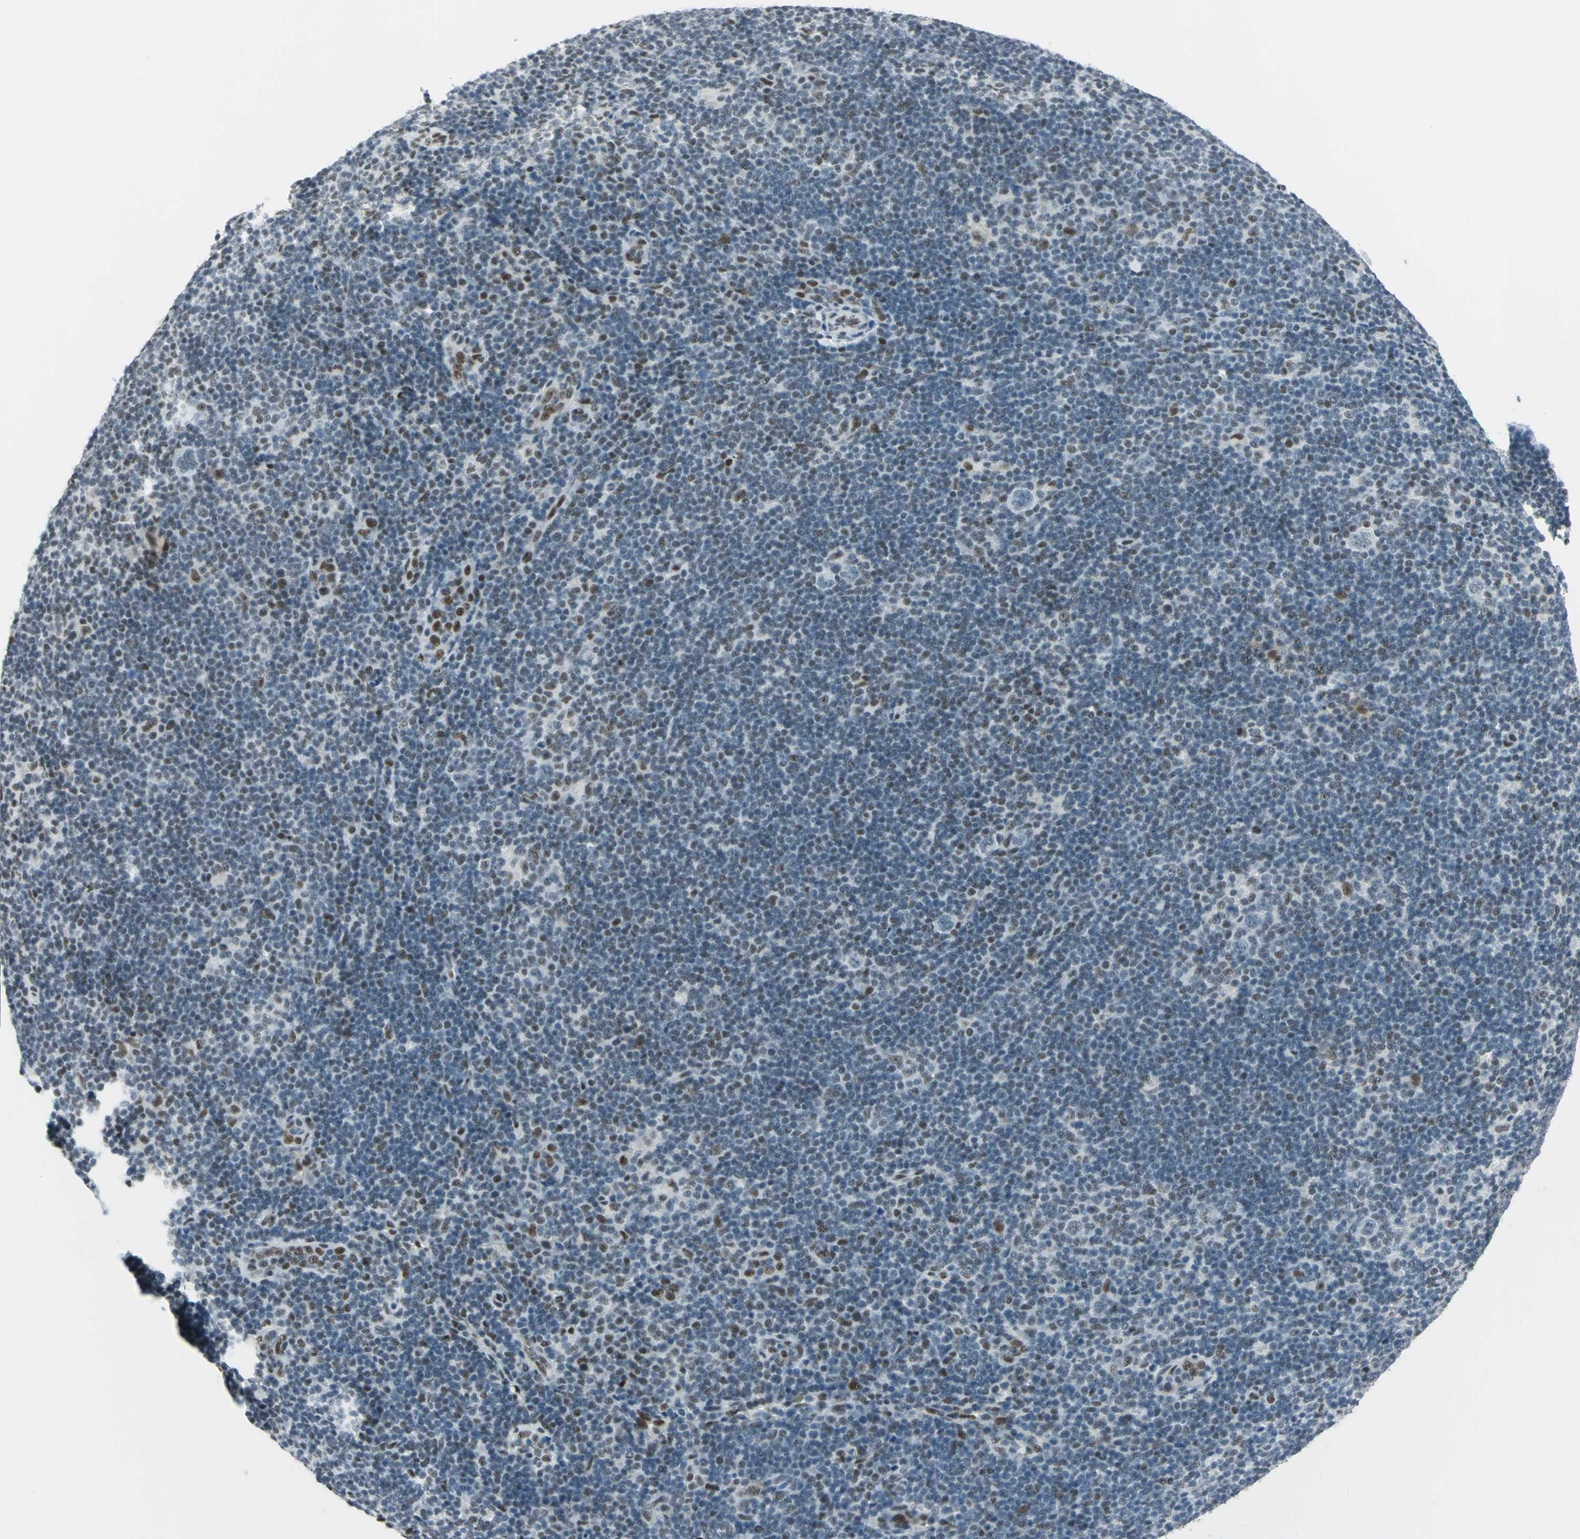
{"staining": {"intensity": "moderate", "quantity": "<25%", "location": "nuclear"}, "tissue": "lymphoma", "cell_type": "Tumor cells", "image_type": "cancer", "snomed": [{"axis": "morphology", "description": "Hodgkin's disease, NOS"}, {"axis": "topography", "description": "Lymph node"}], "caption": "This histopathology image shows immunohistochemistry (IHC) staining of Hodgkin's disease, with low moderate nuclear expression in about <25% of tumor cells.", "gene": "MTMR10", "patient": {"sex": "female", "age": 57}}